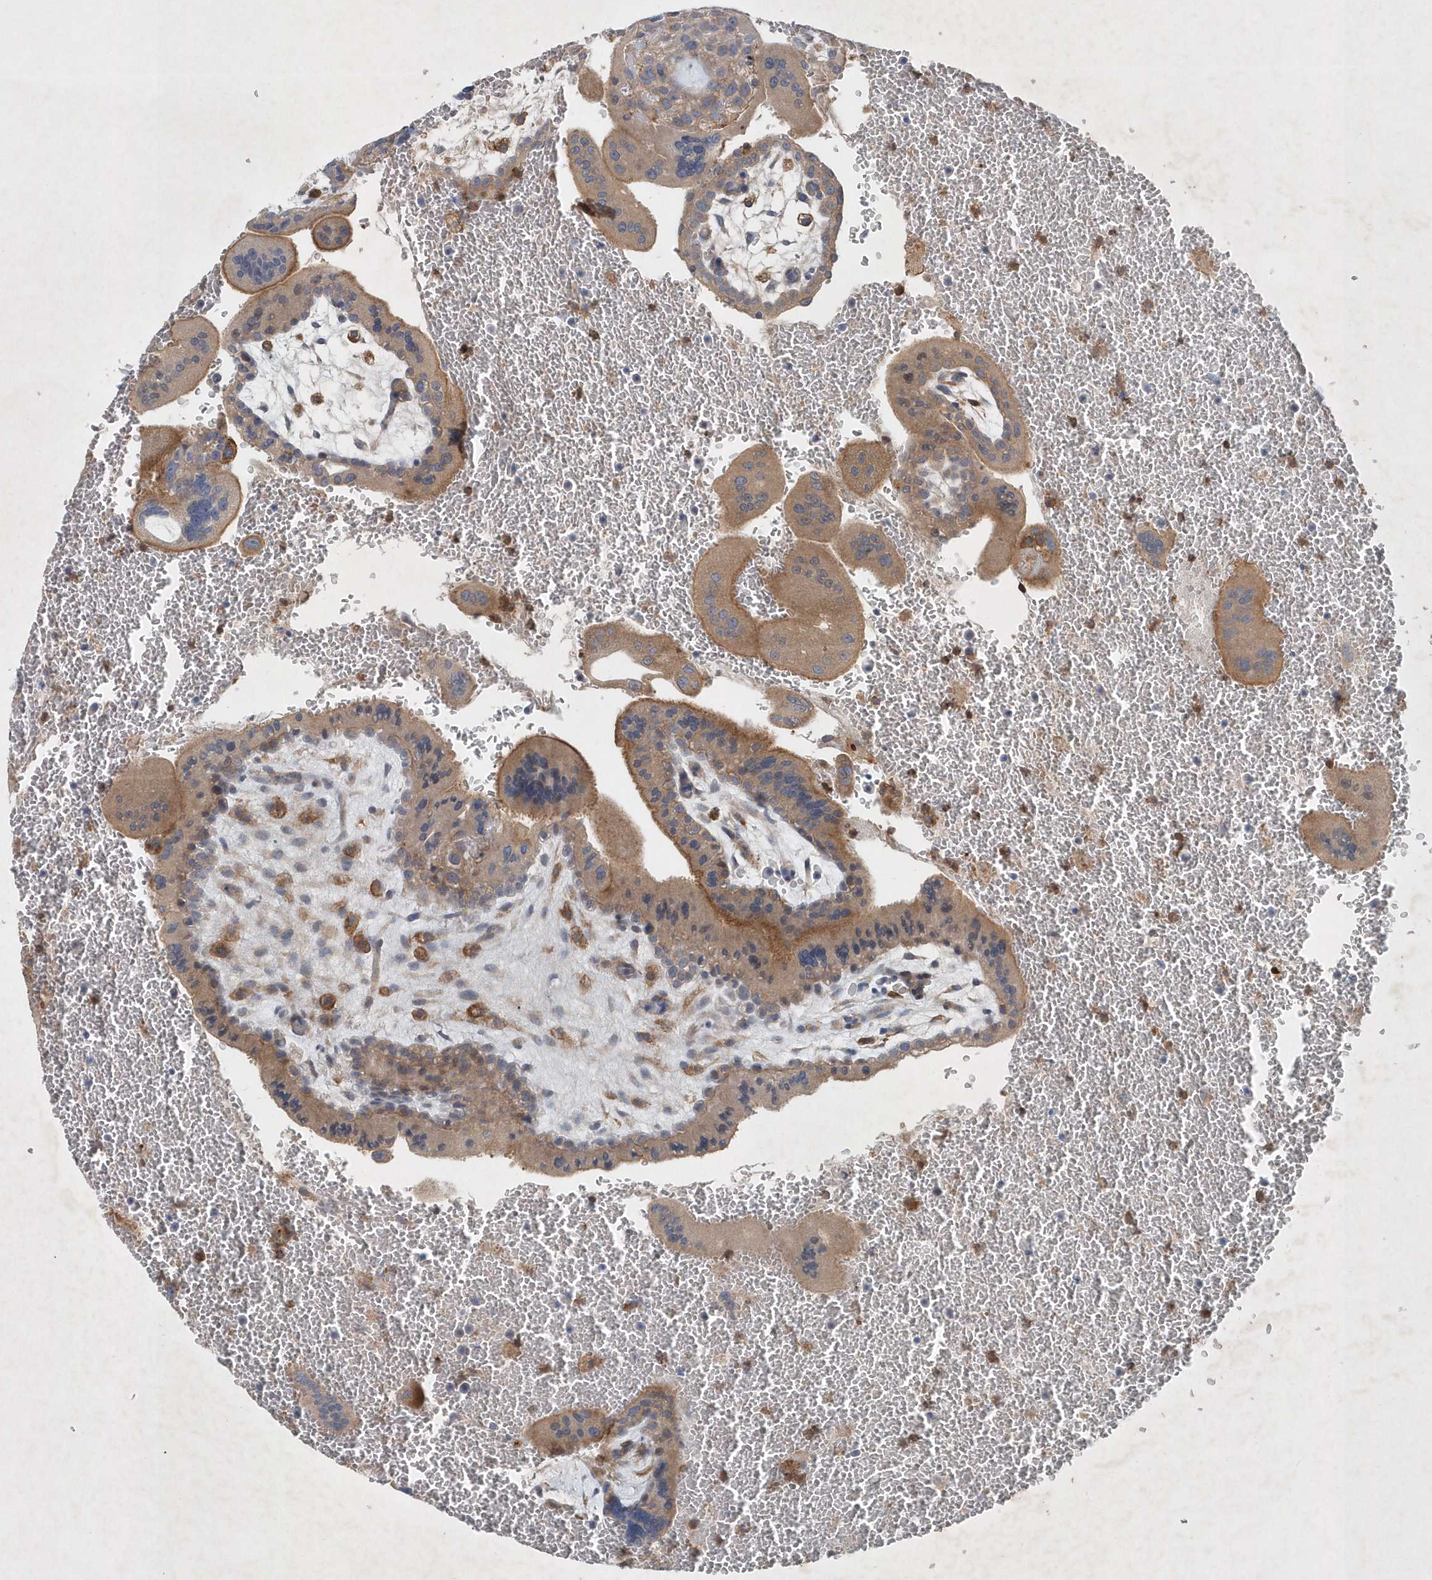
{"staining": {"intensity": "moderate", "quantity": ">75%", "location": "cytoplasmic/membranous"}, "tissue": "placenta", "cell_type": "Trophoblastic cells", "image_type": "normal", "snomed": [{"axis": "morphology", "description": "Normal tissue, NOS"}, {"axis": "topography", "description": "Placenta"}], "caption": "Normal placenta demonstrates moderate cytoplasmic/membranous expression in about >75% of trophoblastic cells.", "gene": "P2RY10", "patient": {"sex": "female", "age": 35}}